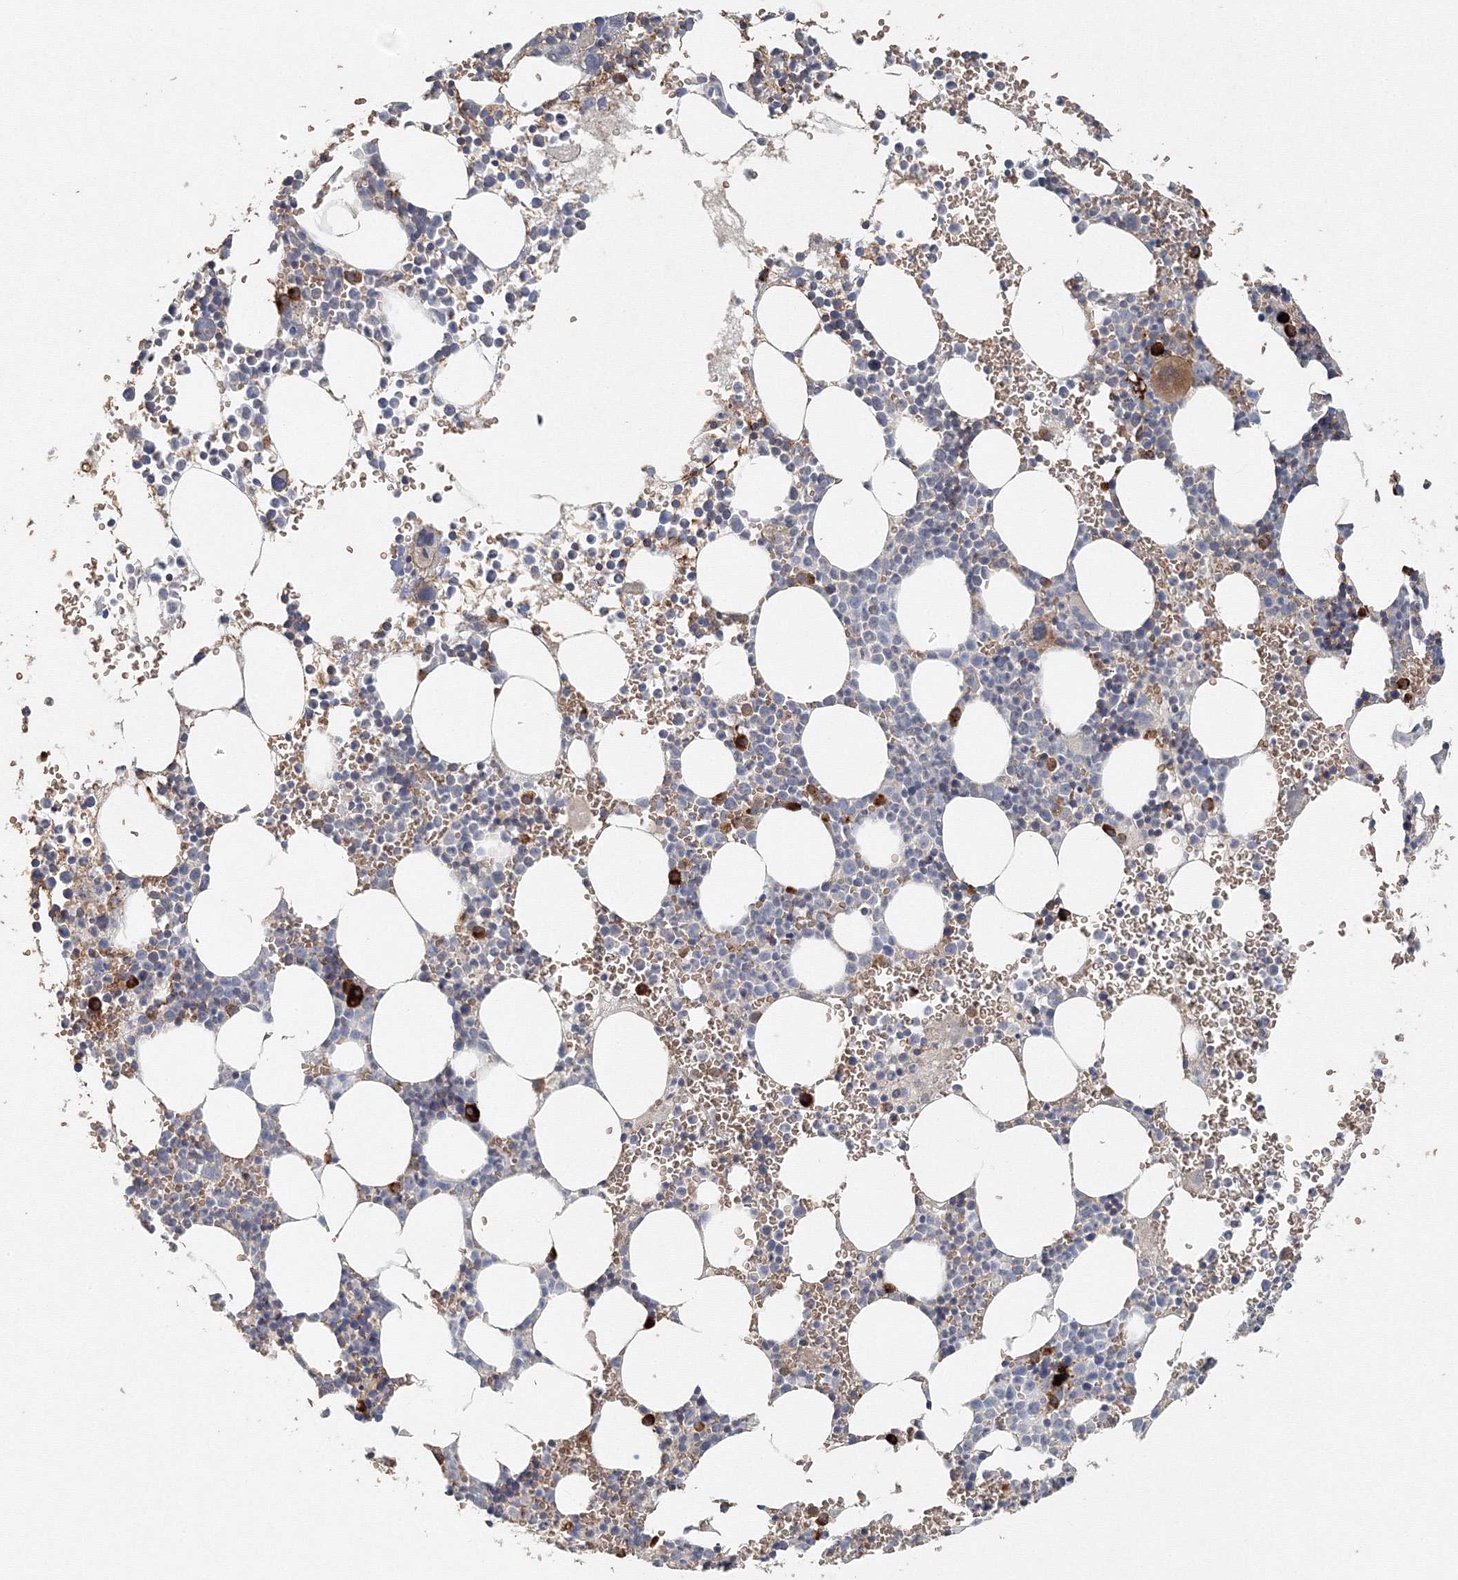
{"staining": {"intensity": "strong", "quantity": "<25%", "location": "cytoplasmic/membranous"}, "tissue": "bone marrow", "cell_type": "Hematopoietic cells", "image_type": "normal", "snomed": [{"axis": "morphology", "description": "Normal tissue, NOS"}, {"axis": "topography", "description": "Bone marrow"}], "caption": "Immunohistochemical staining of benign human bone marrow shows <25% levels of strong cytoplasmic/membranous protein positivity in approximately <25% of hematopoietic cells.", "gene": "NALF2", "patient": {"sex": "female", "age": 78}}